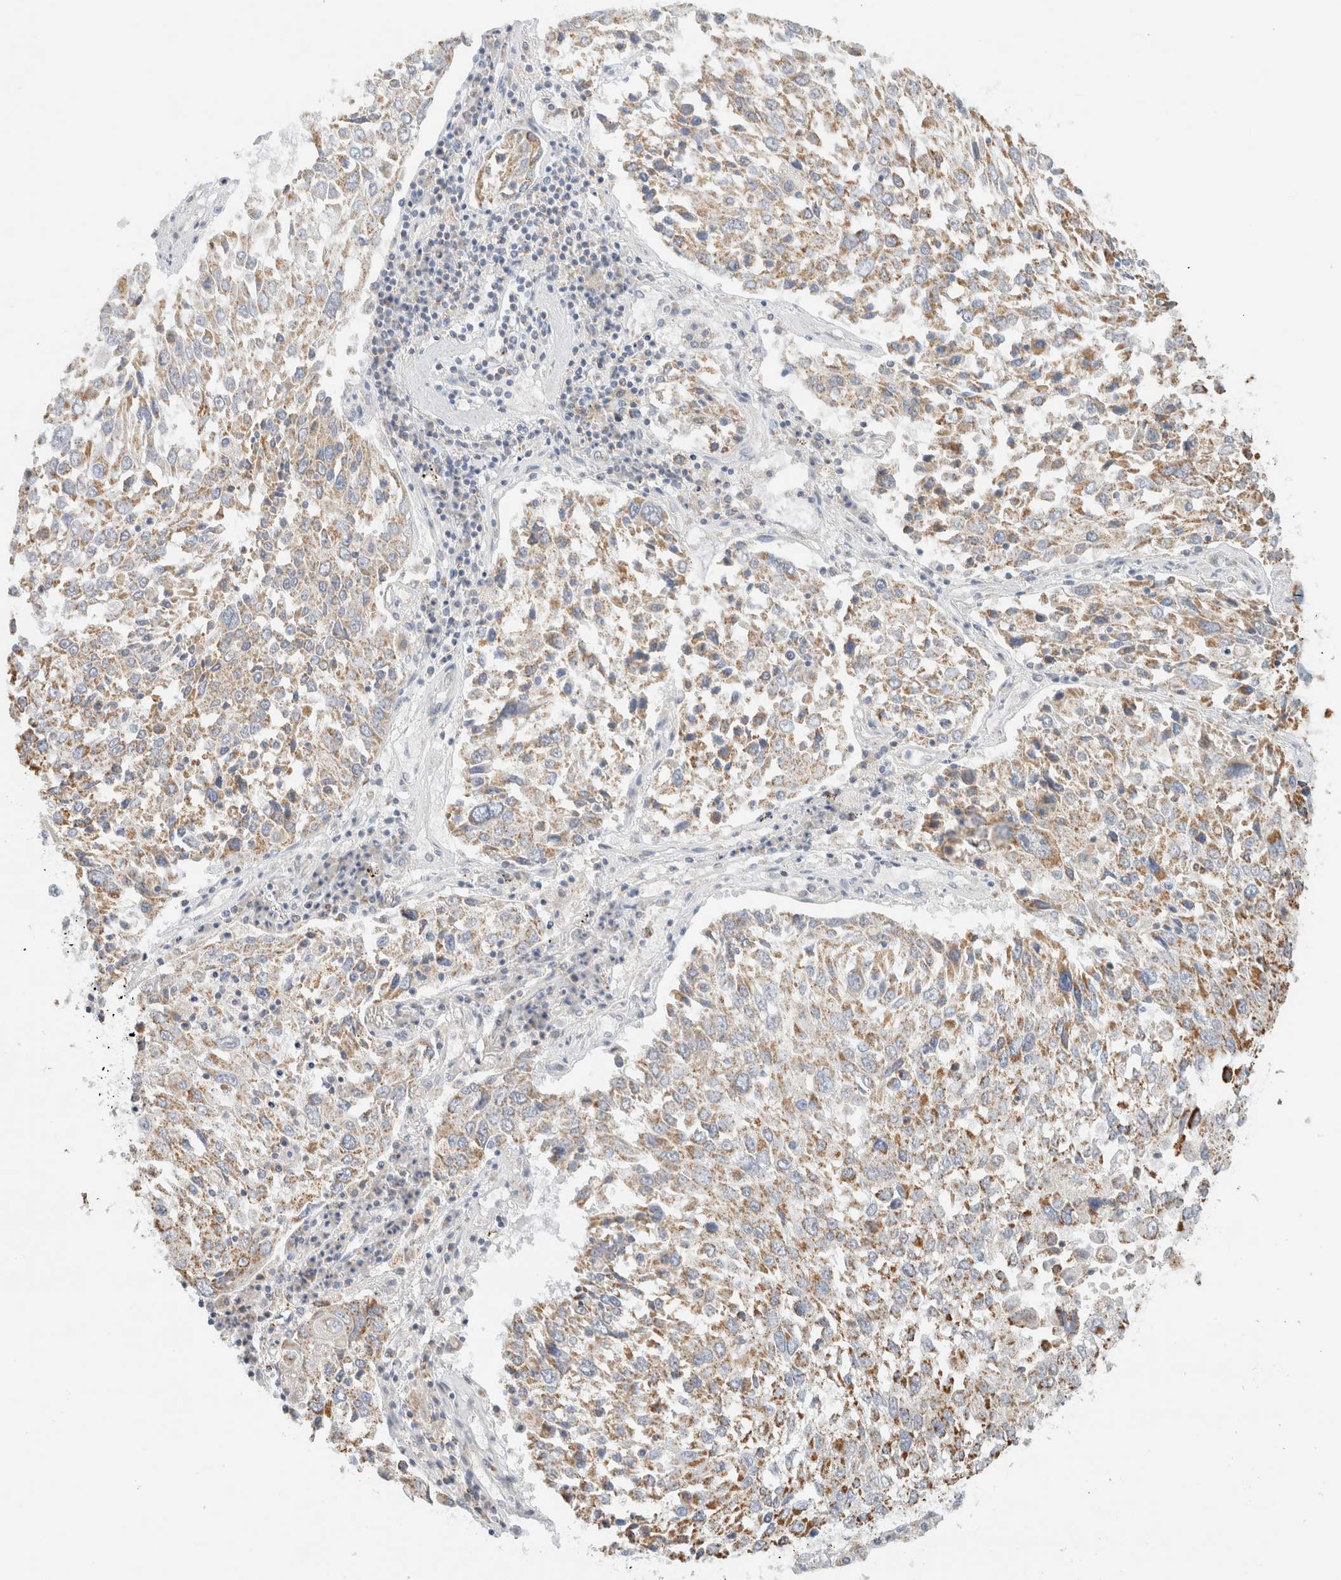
{"staining": {"intensity": "weak", "quantity": ">75%", "location": "cytoplasmic/membranous"}, "tissue": "lung cancer", "cell_type": "Tumor cells", "image_type": "cancer", "snomed": [{"axis": "morphology", "description": "Squamous cell carcinoma, NOS"}, {"axis": "topography", "description": "Lung"}], "caption": "Lung cancer stained for a protein displays weak cytoplasmic/membranous positivity in tumor cells.", "gene": "HDHD3", "patient": {"sex": "male", "age": 65}}